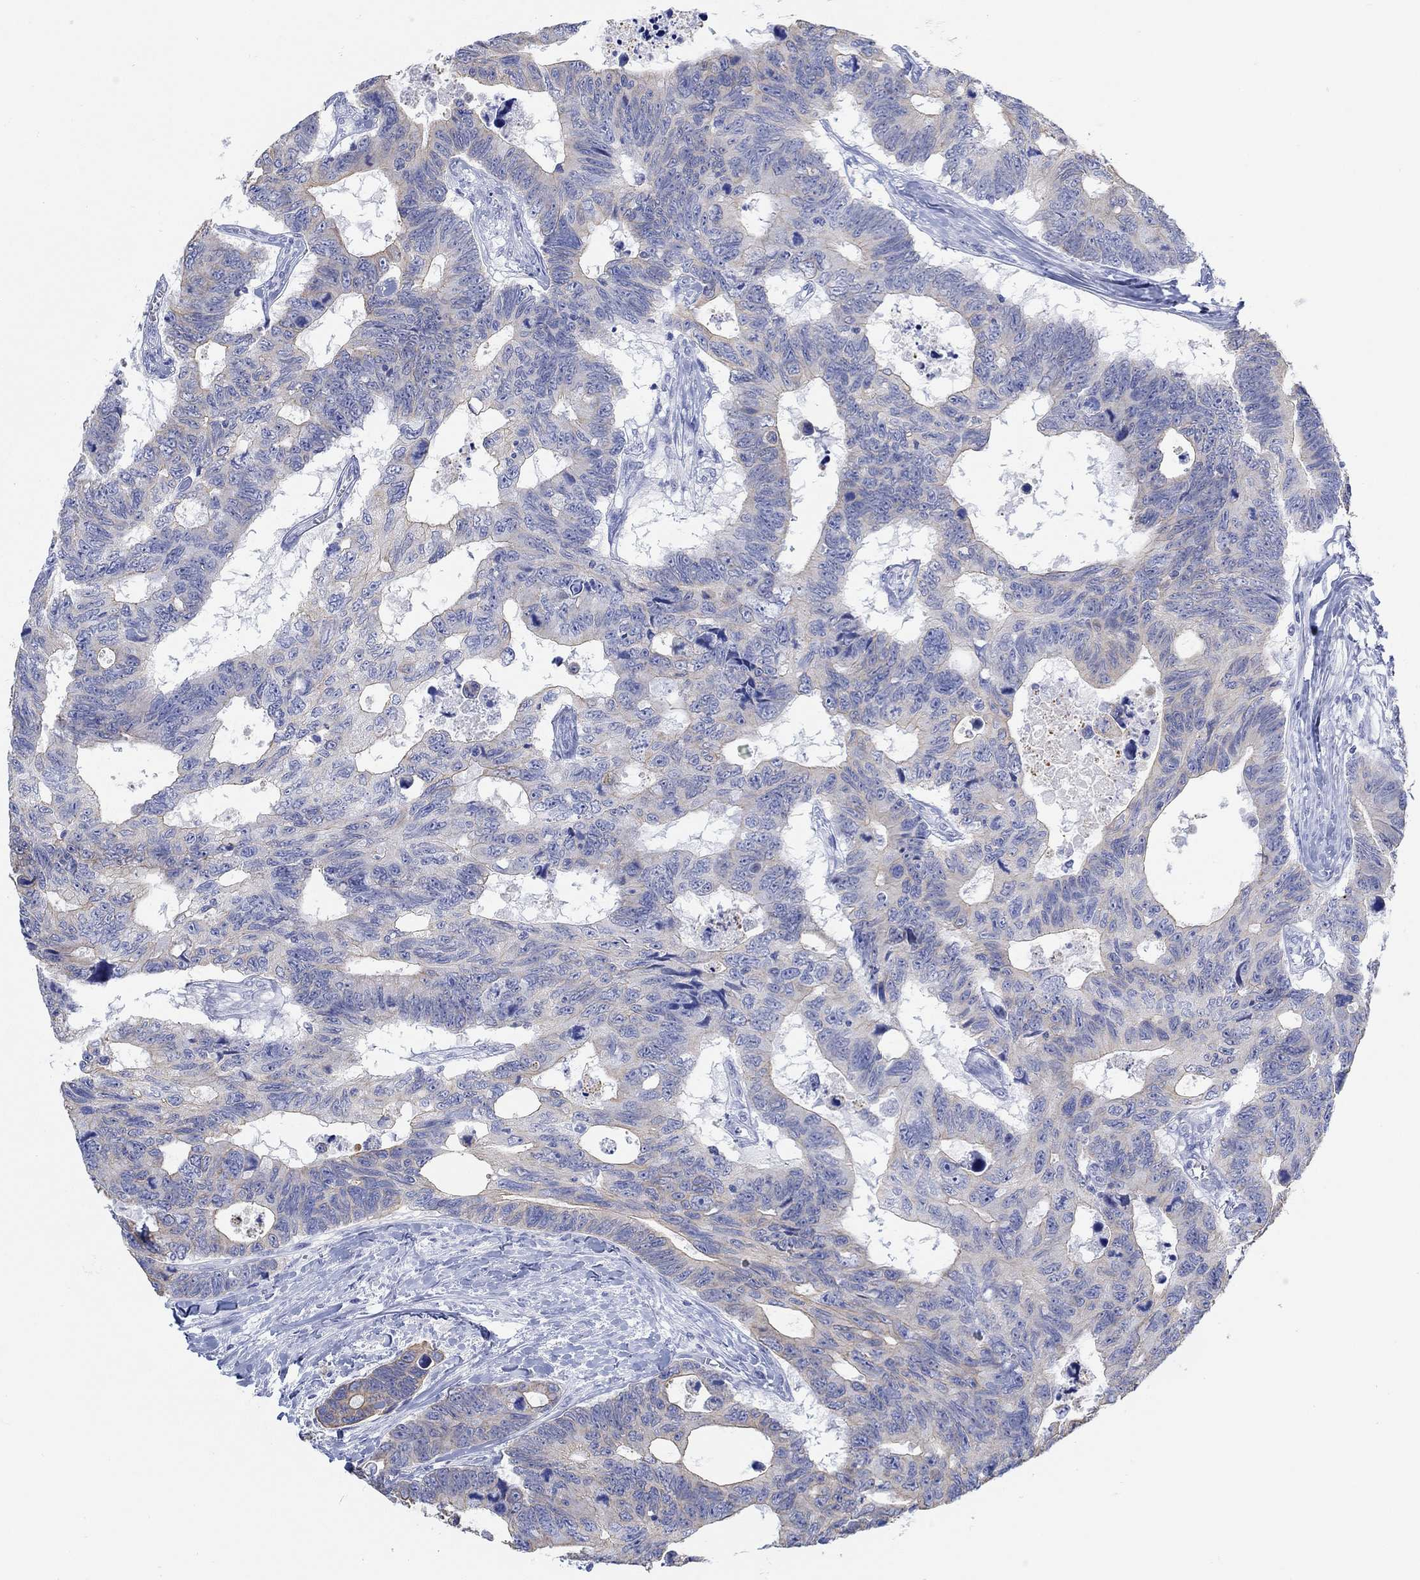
{"staining": {"intensity": "weak", "quantity": "<25%", "location": "cytoplasmic/membranous"}, "tissue": "colorectal cancer", "cell_type": "Tumor cells", "image_type": "cancer", "snomed": [{"axis": "morphology", "description": "Adenocarcinoma, NOS"}, {"axis": "topography", "description": "Colon"}], "caption": "This is an IHC histopathology image of adenocarcinoma (colorectal). There is no staining in tumor cells.", "gene": "AK8", "patient": {"sex": "female", "age": 77}}